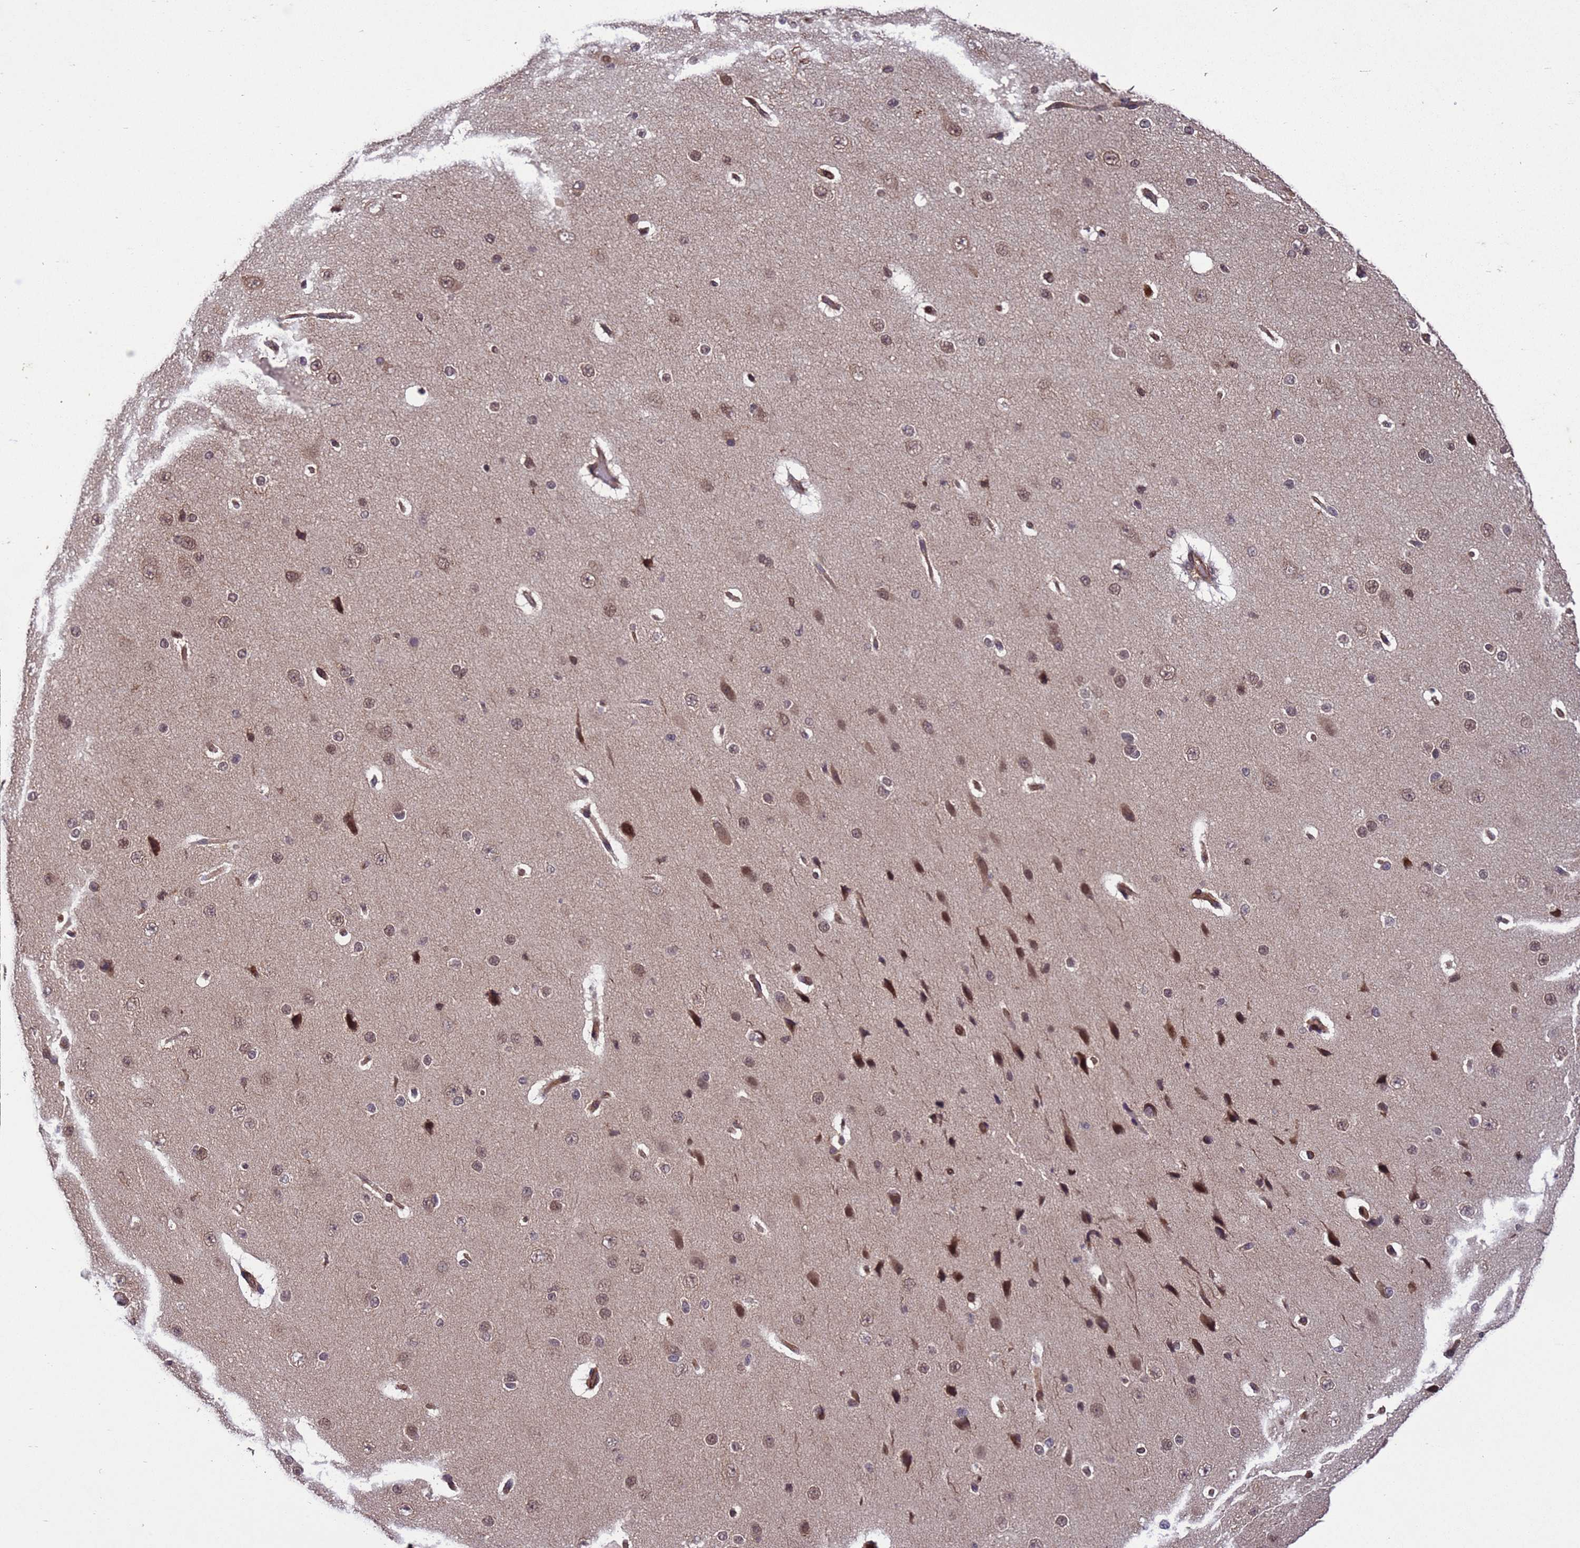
{"staining": {"intensity": "moderate", "quantity": "25%-75%", "location": "cytoplasmic/membranous"}, "tissue": "cerebral cortex", "cell_type": "Endothelial cells", "image_type": "normal", "snomed": [{"axis": "morphology", "description": "Normal tissue, NOS"}, {"axis": "morphology", "description": "Developmental malformation"}, {"axis": "topography", "description": "Cerebral cortex"}], "caption": "Protein expression analysis of benign cerebral cortex shows moderate cytoplasmic/membranous staining in approximately 25%-75% of endothelial cells. (IHC, brightfield microscopy, high magnification).", "gene": "VSTM4", "patient": {"sex": "female", "age": 30}}